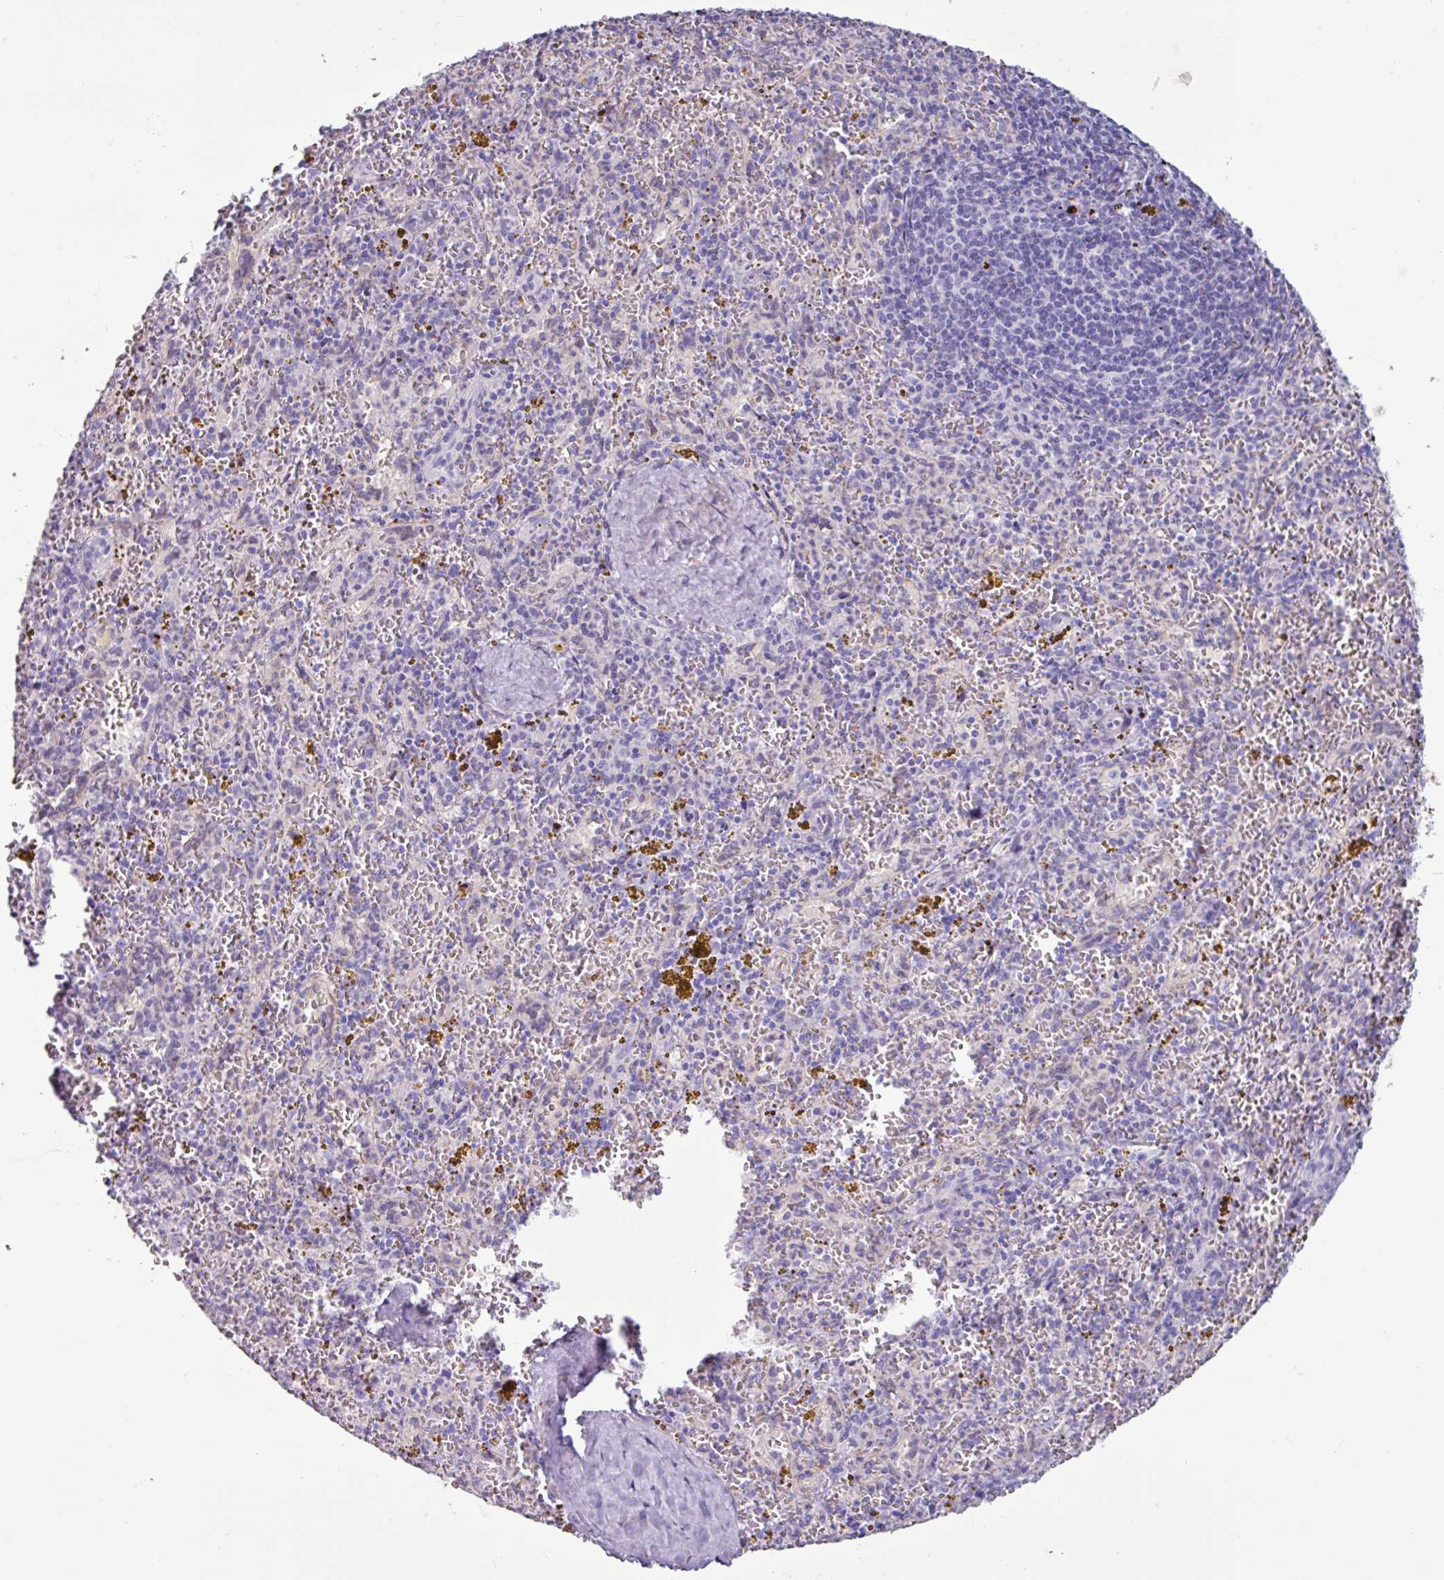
{"staining": {"intensity": "negative", "quantity": "none", "location": "none"}, "tissue": "spleen", "cell_type": "Cells in red pulp", "image_type": "normal", "snomed": [{"axis": "morphology", "description": "Normal tissue, NOS"}, {"axis": "topography", "description": "Spleen"}], "caption": "IHC of unremarkable human spleen reveals no staining in cells in red pulp. Nuclei are stained in blue.", "gene": "PPP1R35", "patient": {"sex": "male", "age": 57}}